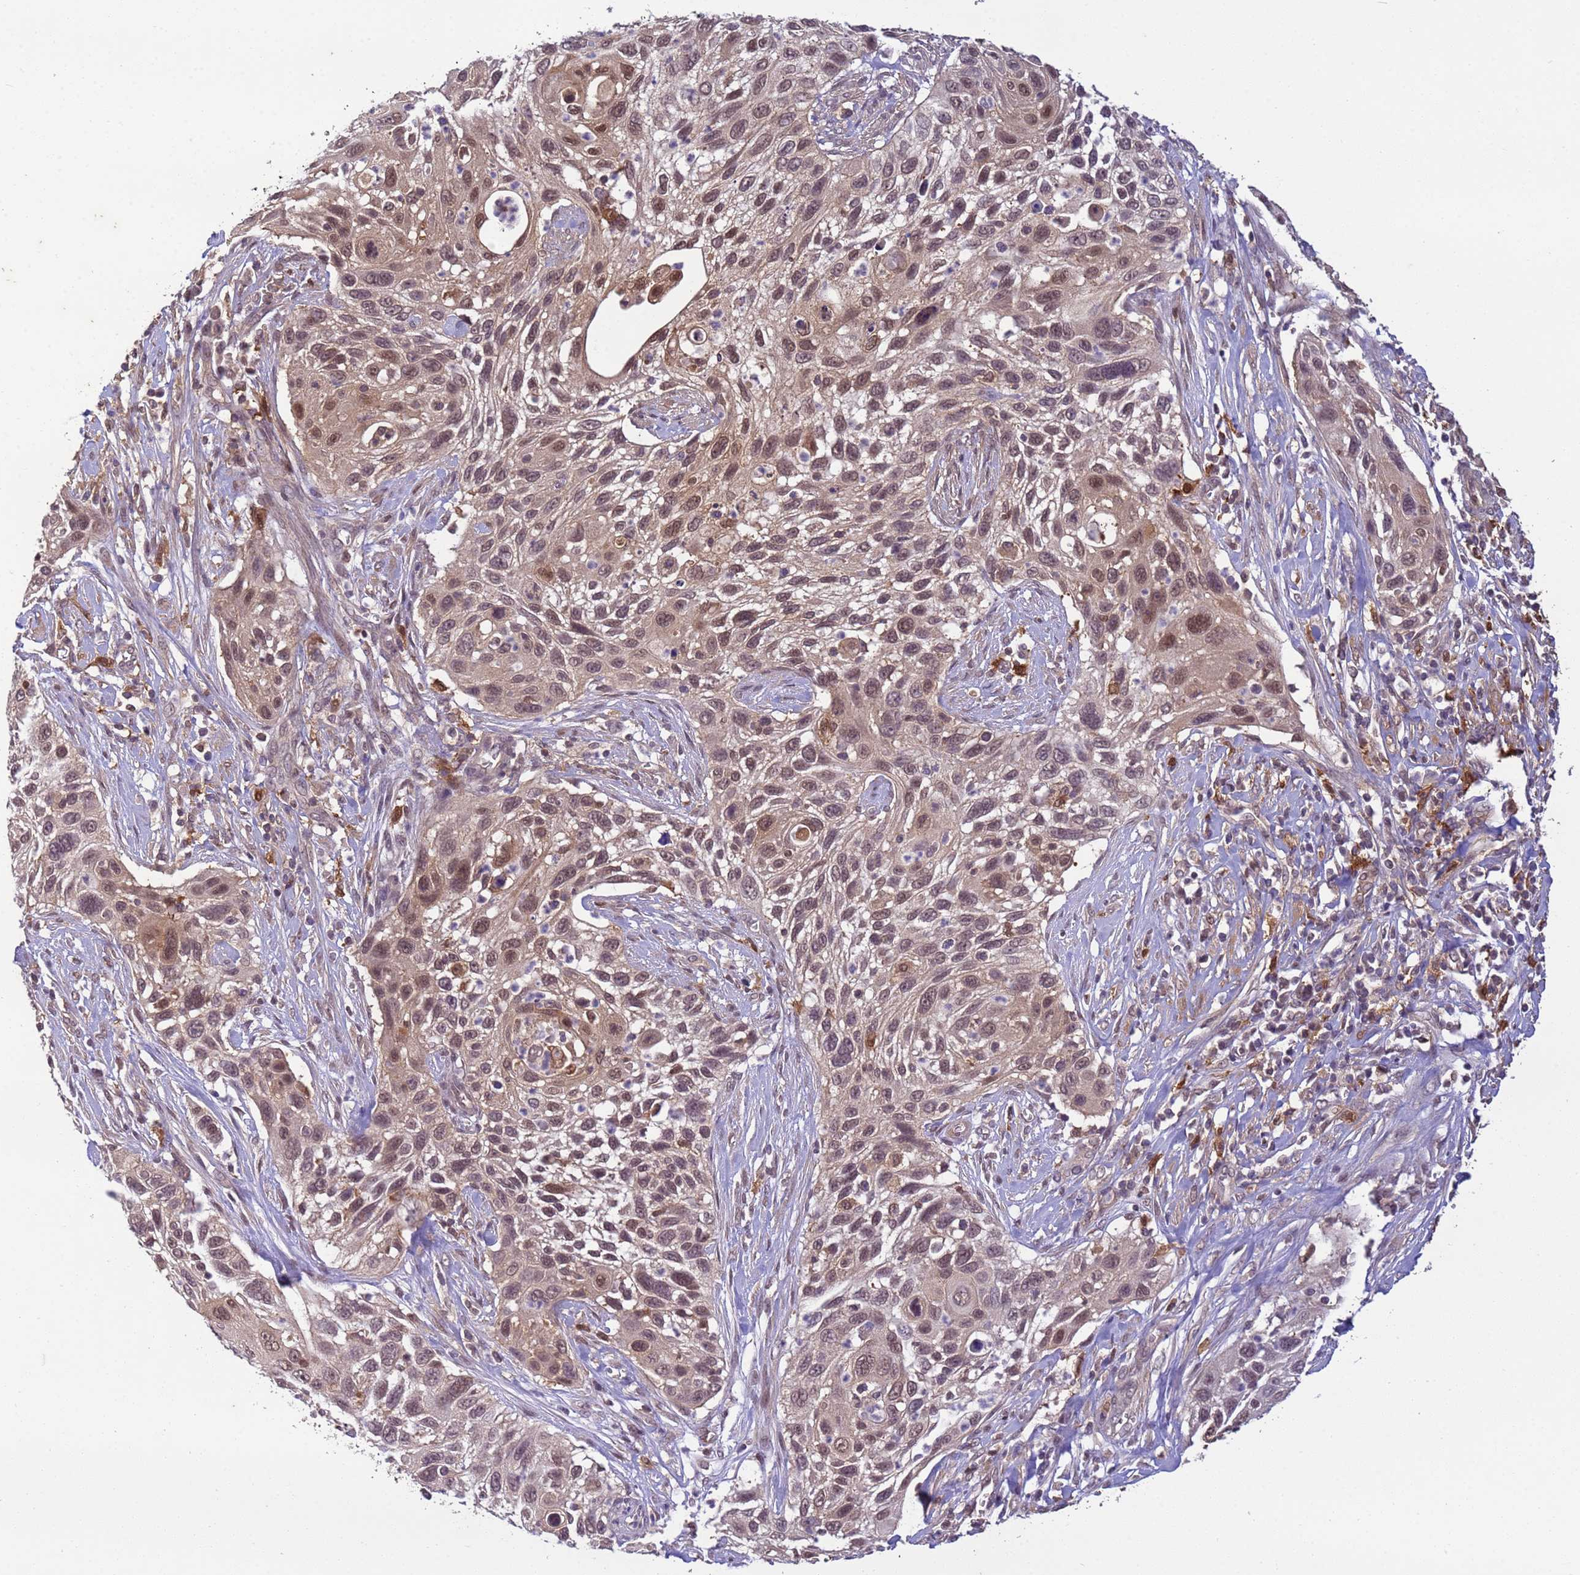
{"staining": {"intensity": "moderate", "quantity": ">75%", "location": "nuclear"}, "tissue": "cervical cancer", "cell_type": "Tumor cells", "image_type": "cancer", "snomed": [{"axis": "morphology", "description": "Squamous cell carcinoma, NOS"}, {"axis": "topography", "description": "Cervix"}], "caption": "Immunohistochemistry of squamous cell carcinoma (cervical) displays medium levels of moderate nuclear positivity in approximately >75% of tumor cells. Using DAB (3,3'-diaminobenzidine) (brown) and hematoxylin (blue) stains, captured at high magnification using brightfield microscopy.", "gene": "NPEPPS", "patient": {"sex": "female", "age": 70}}